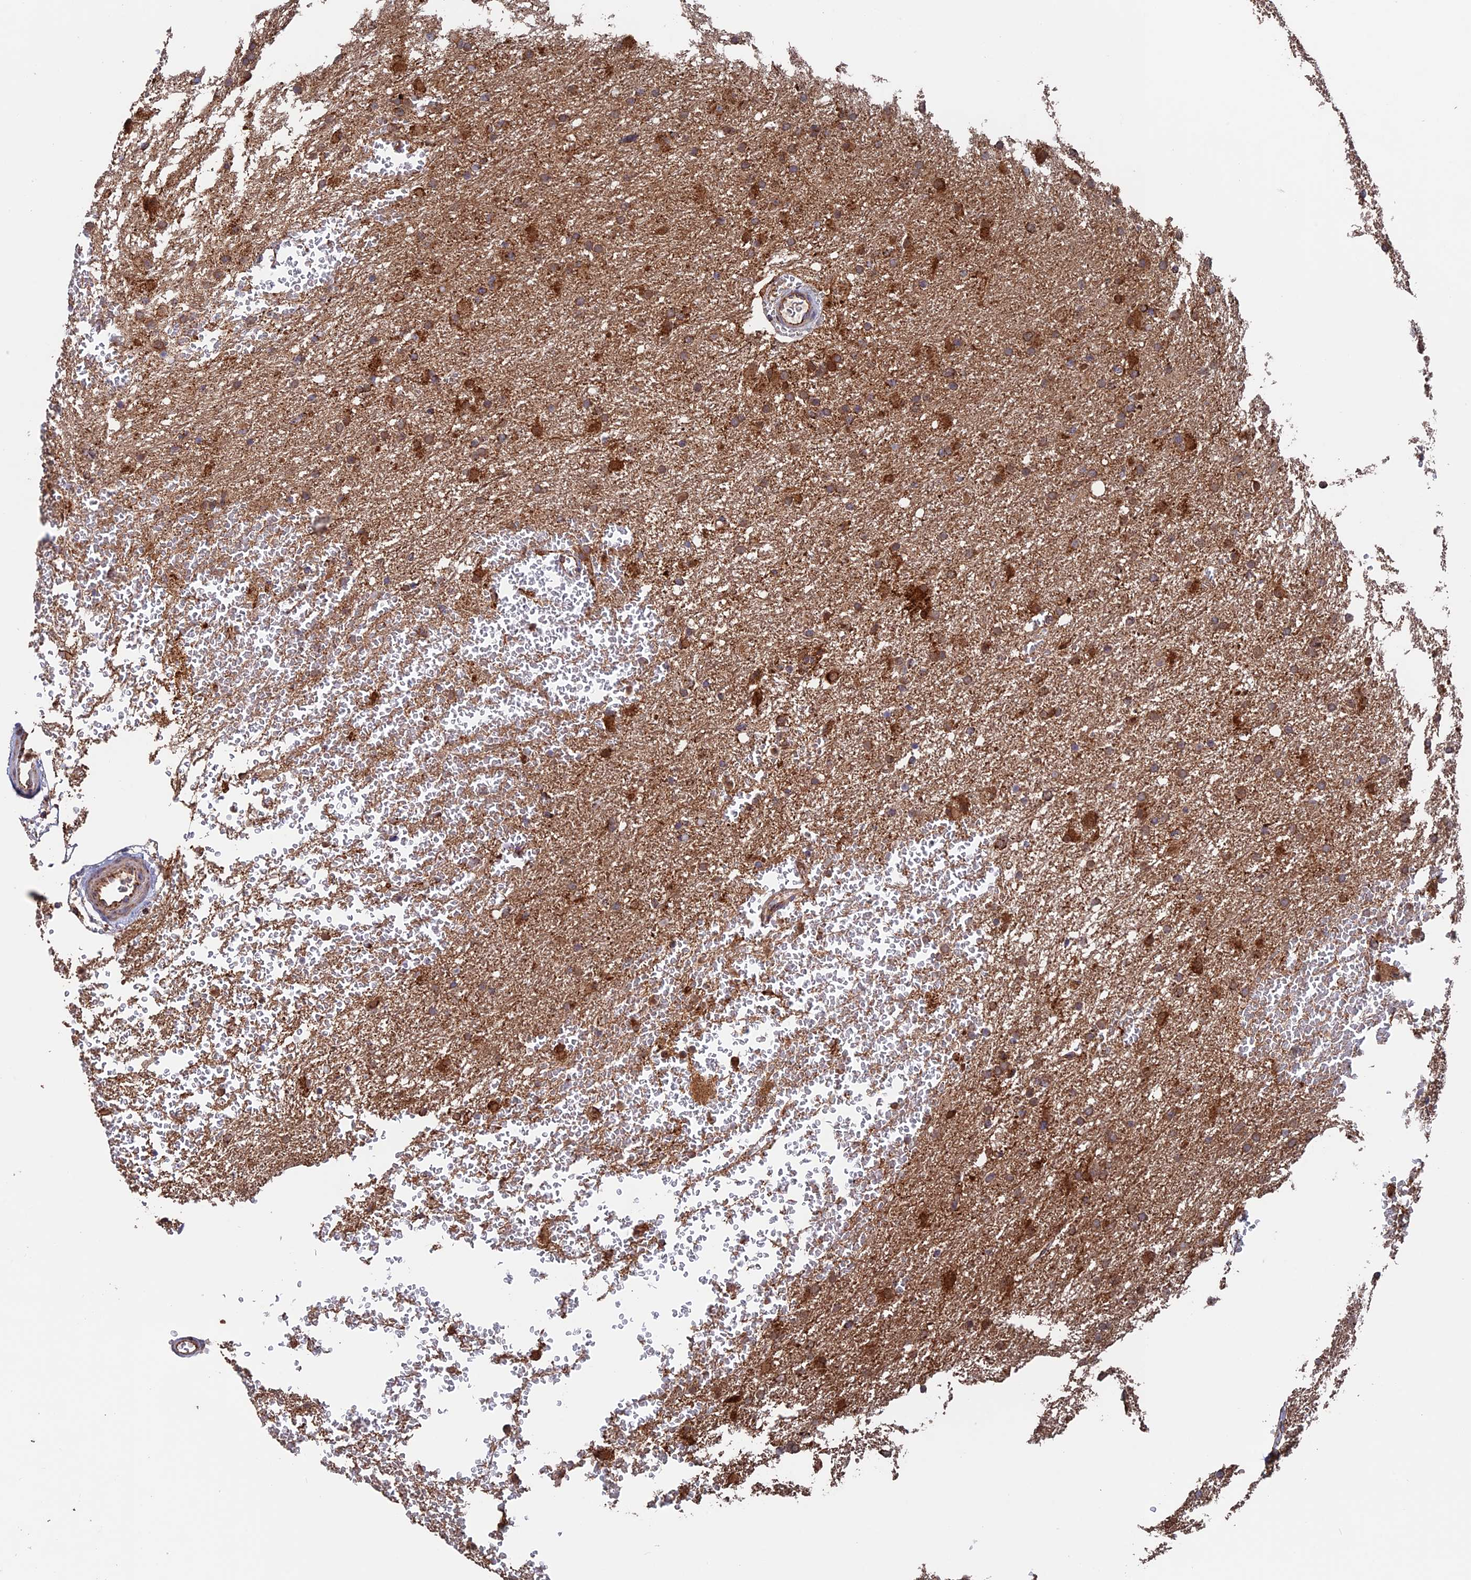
{"staining": {"intensity": "moderate", "quantity": ">75%", "location": "cytoplasmic/membranous"}, "tissue": "glioma", "cell_type": "Tumor cells", "image_type": "cancer", "snomed": [{"axis": "morphology", "description": "Glioma, malignant, High grade"}, {"axis": "topography", "description": "Cerebral cortex"}], "caption": "An image of human malignant glioma (high-grade) stained for a protein shows moderate cytoplasmic/membranous brown staining in tumor cells. (Brightfield microscopy of DAB IHC at high magnification).", "gene": "DTYMK", "patient": {"sex": "female", "age": 36}}